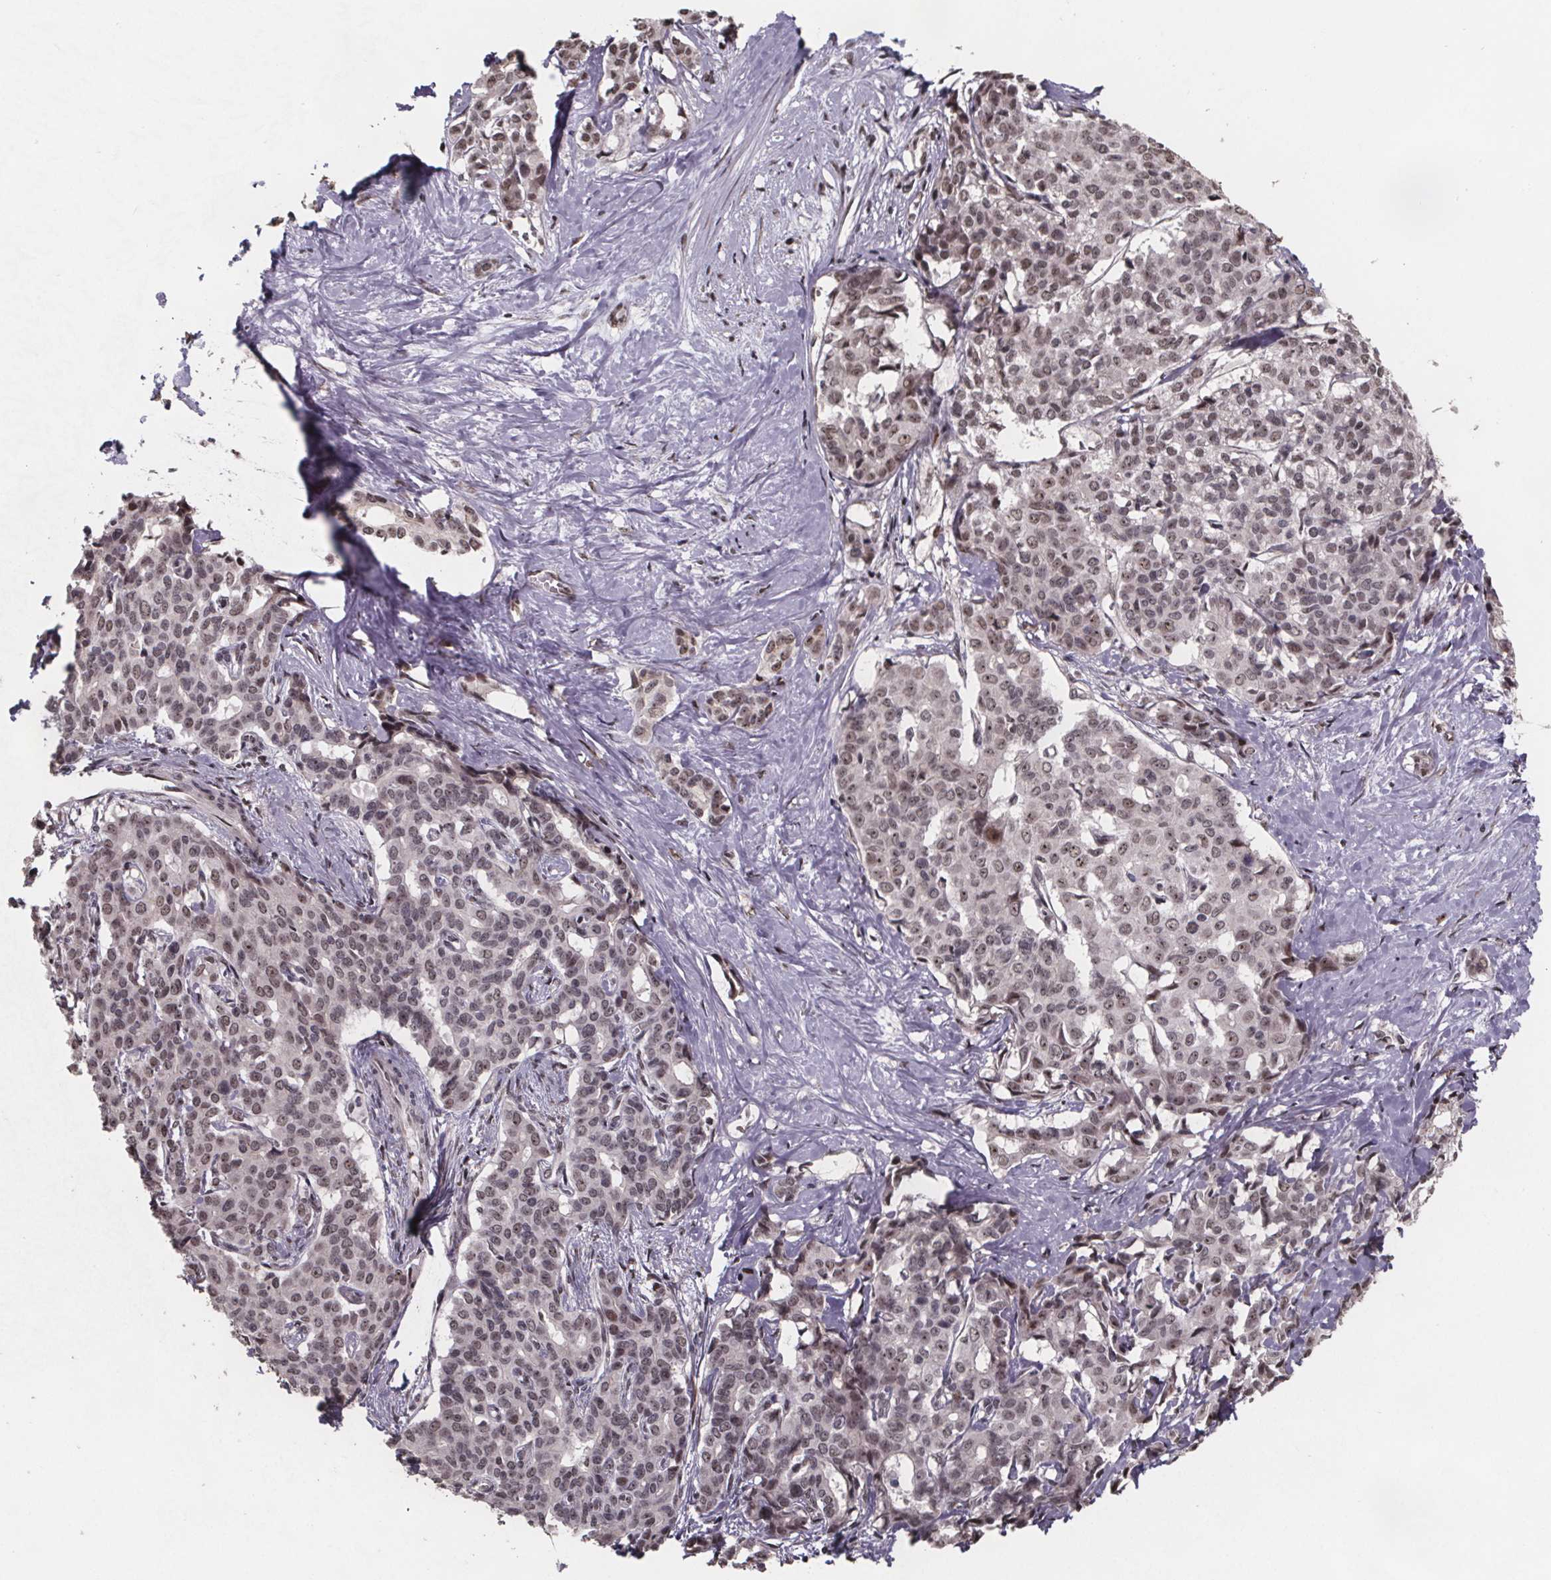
{"staining": {"intensity": "moderate", "quantity": ">75%", "location": "nuclear"}, "tissue": "liver cancer", "cell_type": "Tumor cells", "image_type": "cancer", "snomed": [{"axis": "morphology", "description": "Cholangiocarcinoma"}, {"axis": "topography", "description": "Liver"}], "caption": "Immunohistochemistry (DAB) staining of human liver cancer displays moderate nuclear protein positivity in about >75% of tumor cells.", "gene": "U2SURP", "patient": {"sex": "female", "age": 47}}